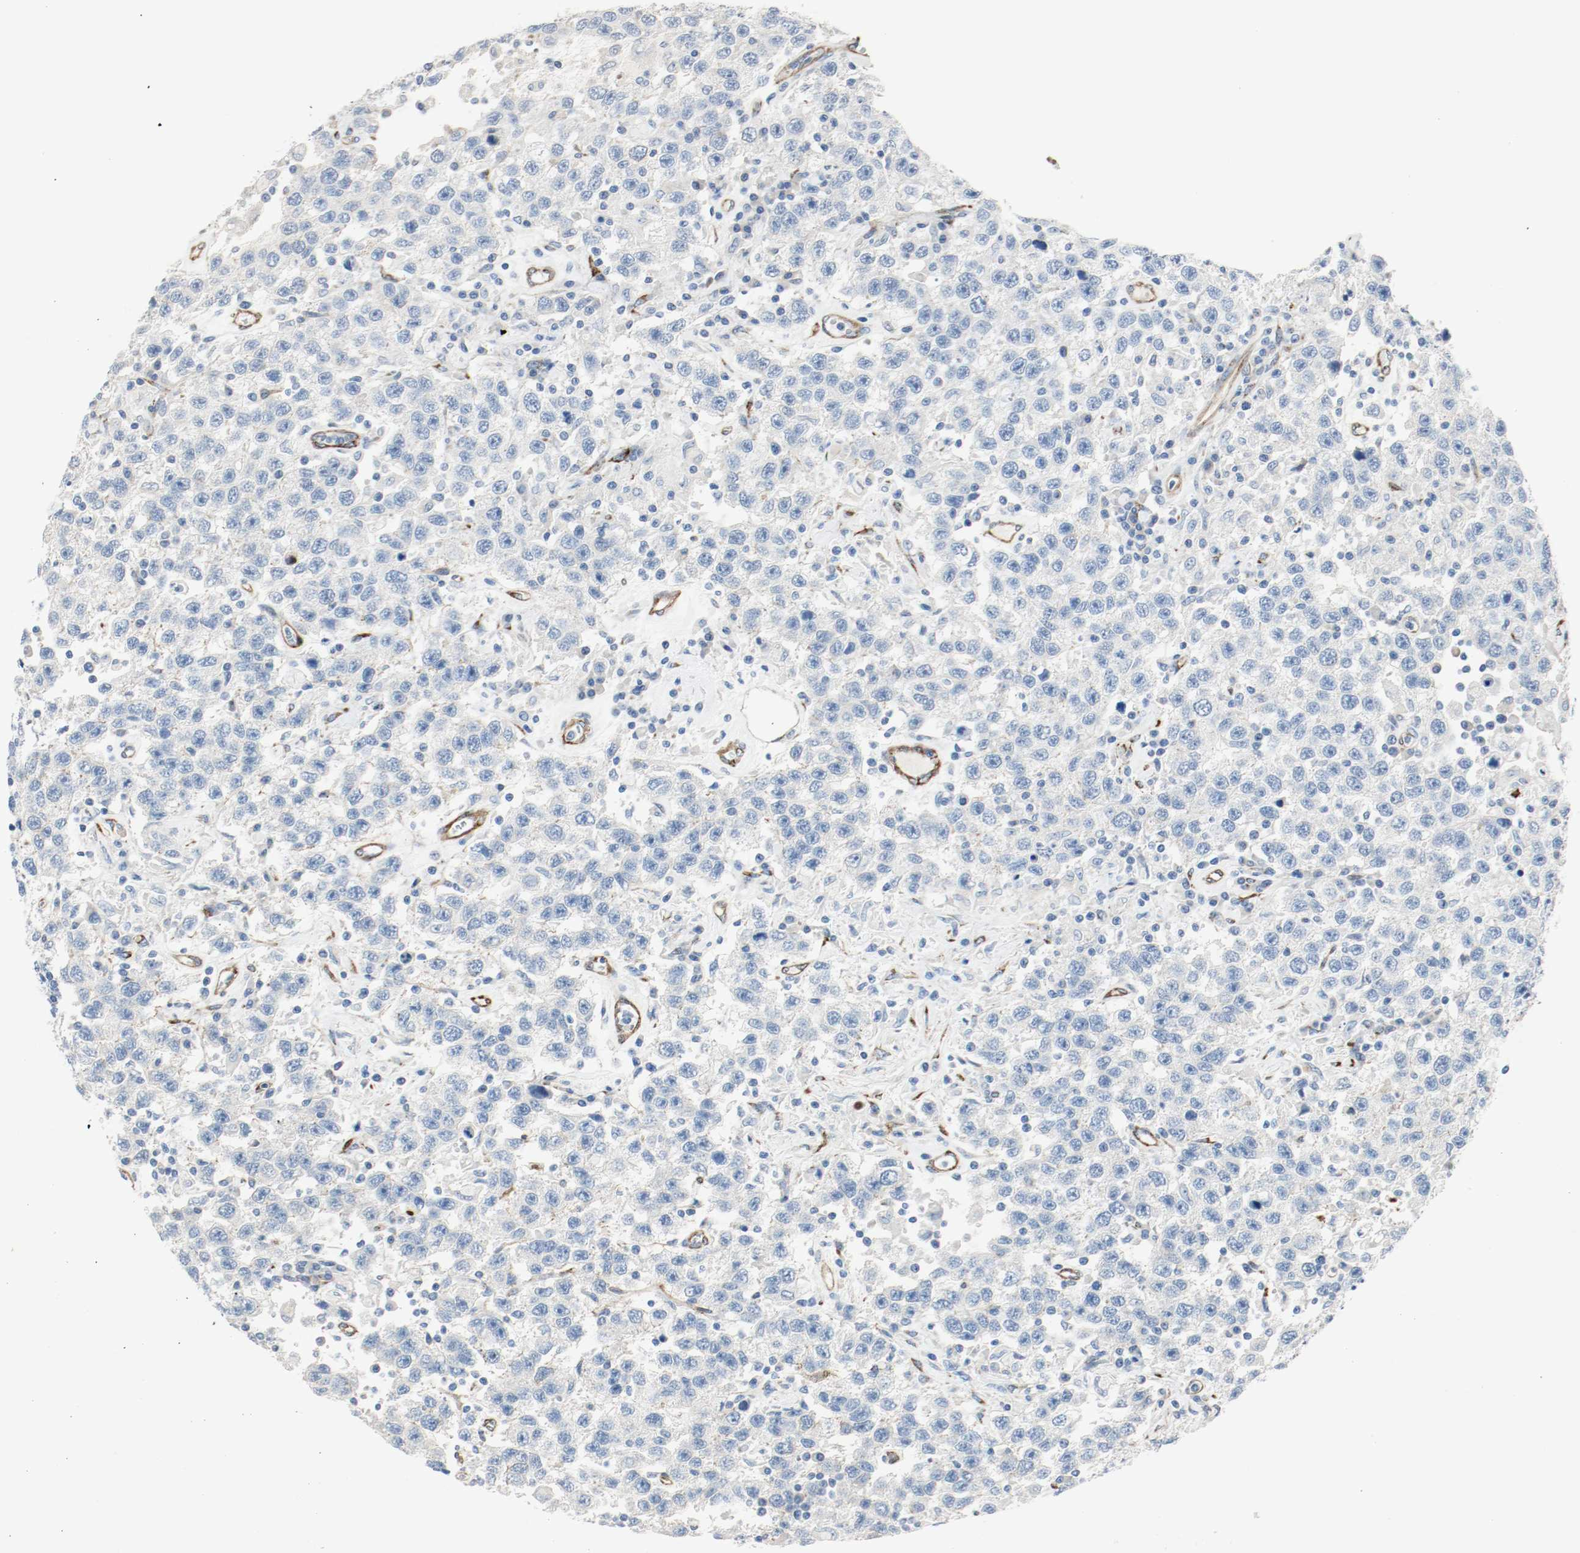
{"staining": {"intensity": "negative", "quantity": "none", "location": "none"}, "tissue": "testis cancer", "cell_type": "Tumor cells", "image_type": "cancer", "snomed": [{"axis": "morphology", "description": "Seminoma, NOS"}, {"axis": "topography", "description": "Testis"}], "caption": "Tumor cells are negative for protein expression in human testis seminoma.", "gene": "LAMB1", "patient": {"sex": "male", "age": 41}}